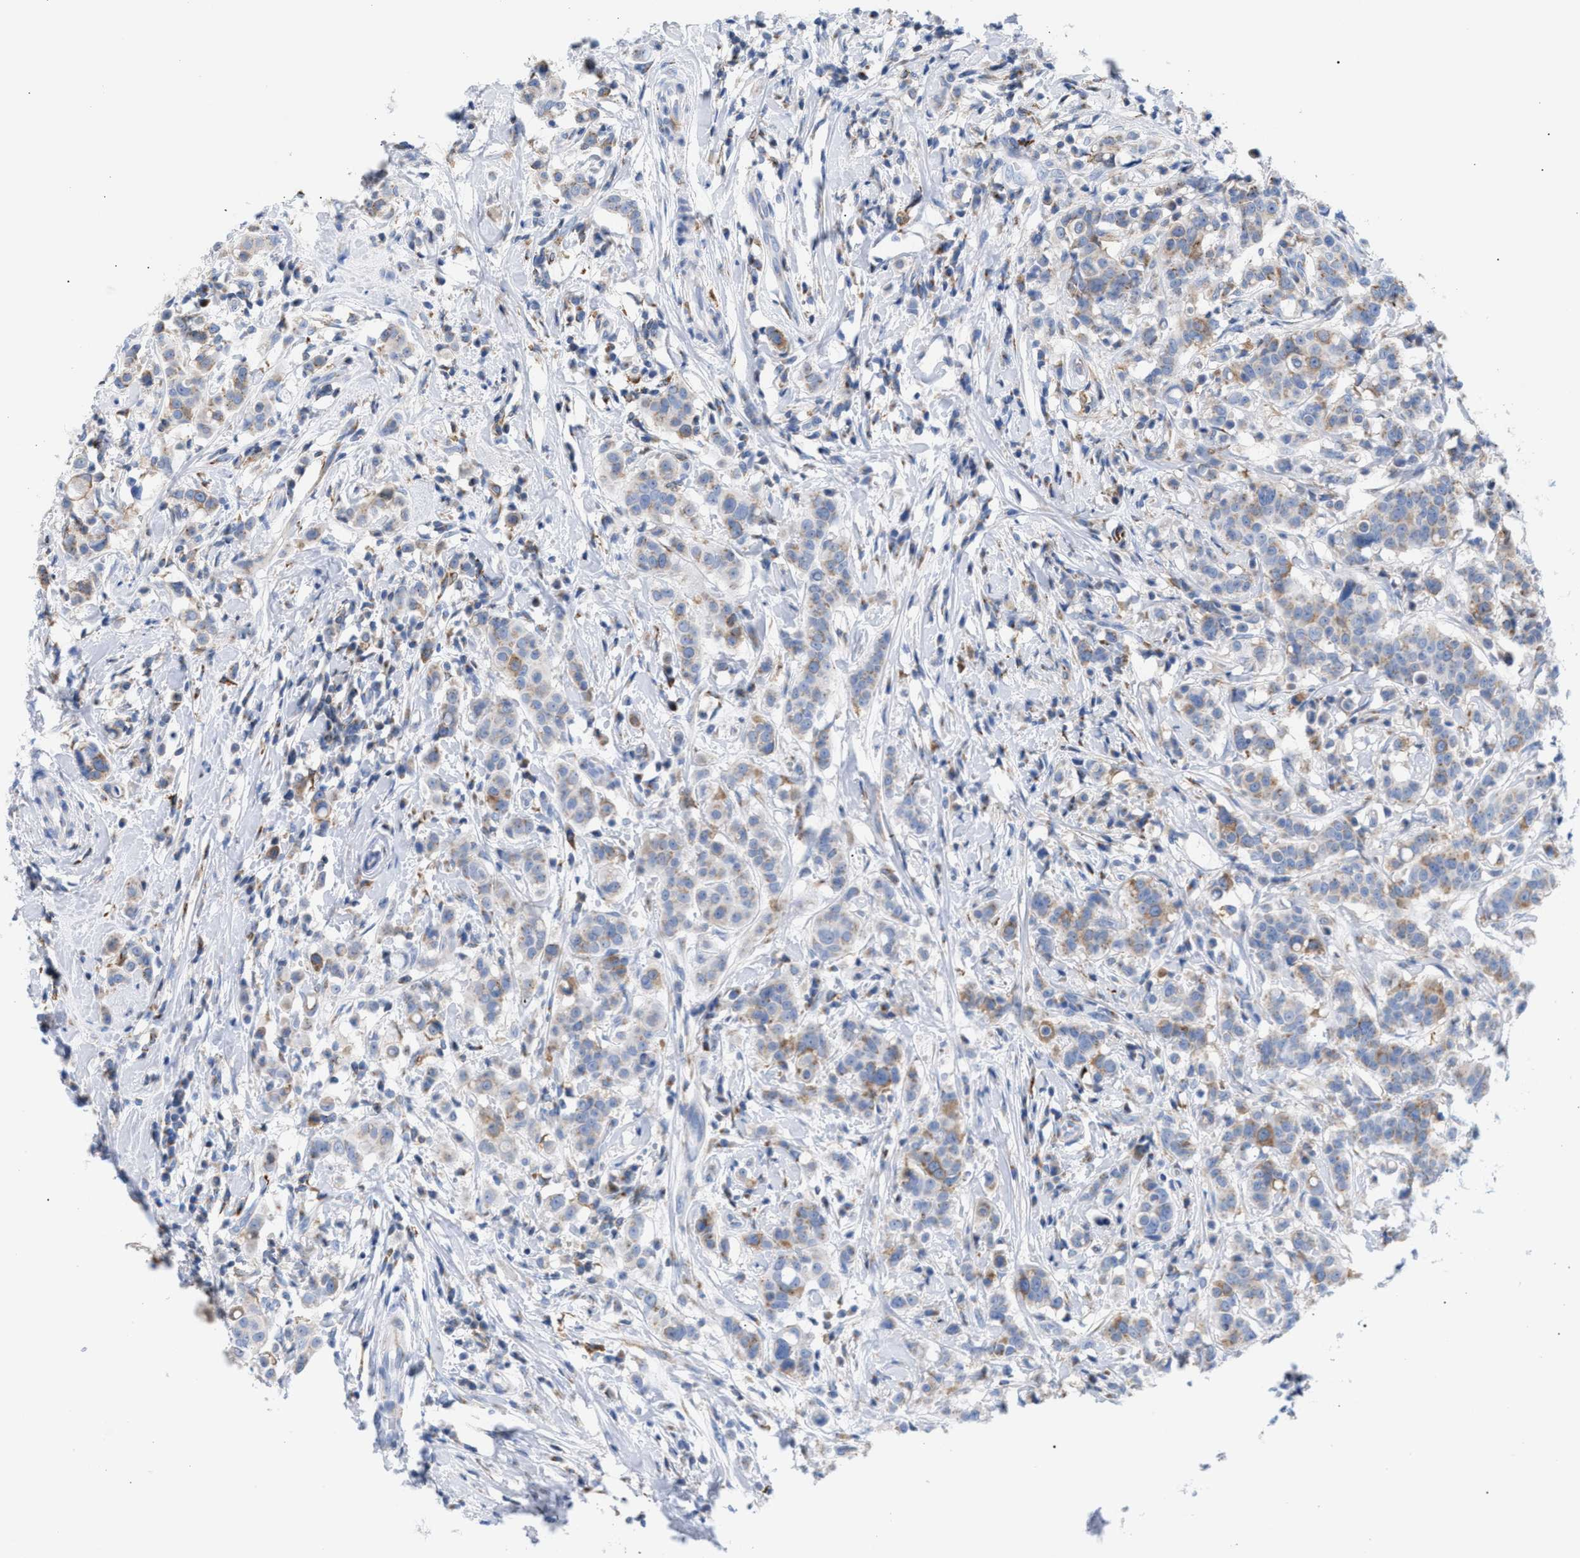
{"staining": {"intensity": "moderate", "quantity": "<25%", "location": "cytoplasmic/membranous"}, "tissue": "breast cancer", "cell_type": "Tumor cells", "image_type": "cancer", "snomed": [{"axis": "morphology", "description": "Duct carcinoma"}, {"axis": "topography", "description": "Breast"}], "caption": "Immunohistochemical staining of human breast cancer (invasive ductal carcinoma) displays low levels of moderate cytoplasmic/membranous protein expression in about <25% of tumor cells. Immunohistochemistry (ihc) stains the protein of interest in brown and the nuclei are stained blue.", "gene": "TACC3", "patient": {"sex": "female", "age": 27}}